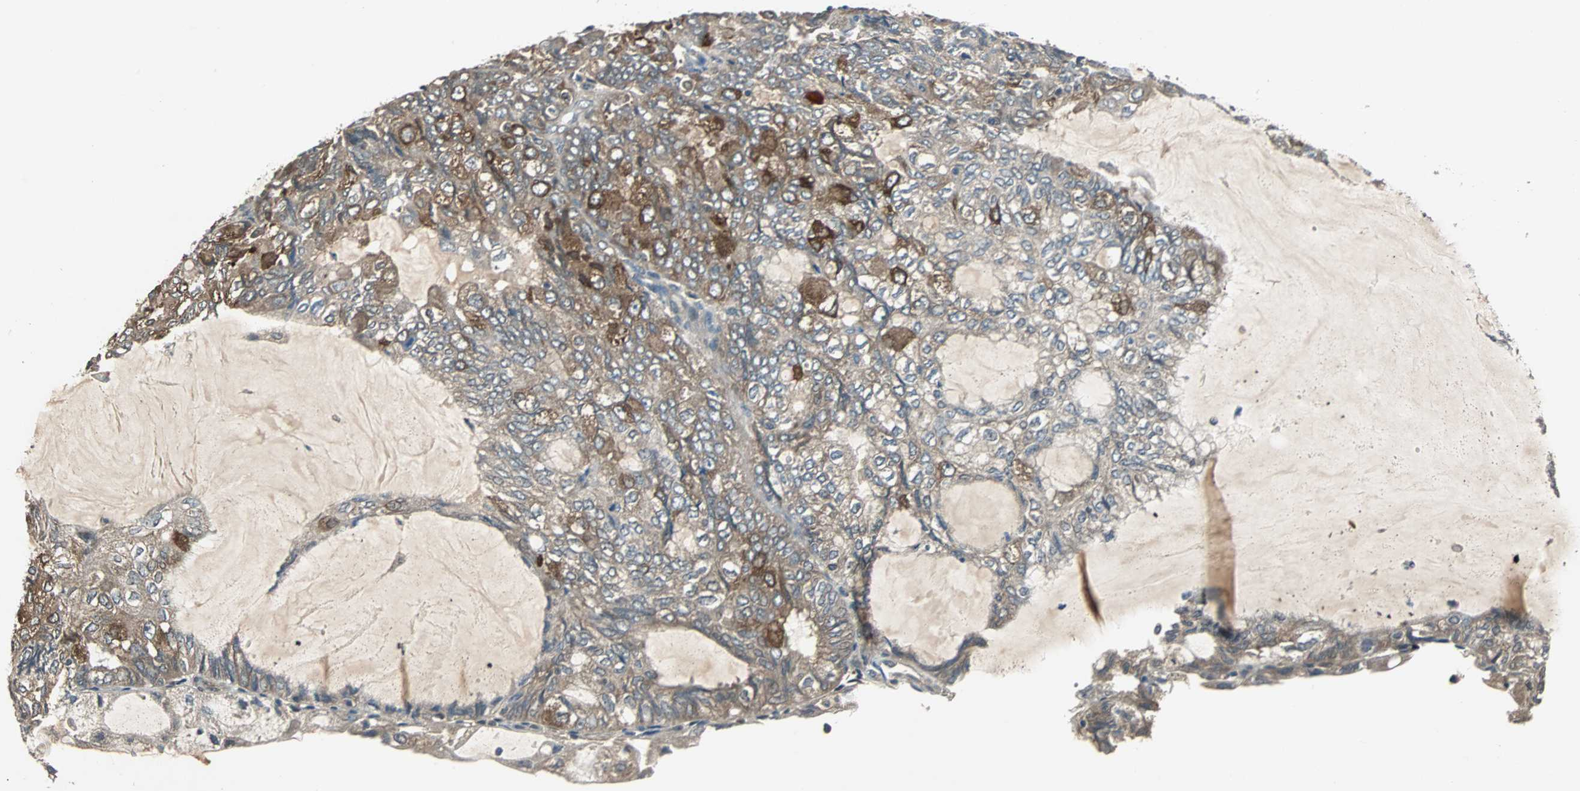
{"staining": {"intensity": "strong", "quantity": "<25%", "location": "cytoplasmic/membranous"}, "tissue": "endometrial cancer", "cell_type": "Tumor cells", "image_type": "cancer", "snomed": [{"axis": "morphology", "description": "Adenocarcinoma, NOS"}, {"axis": "topography", "description": "Endometrium"}], "caption": "Human adenocarcinoma (endometrial) stained with a brown dye shows strong cytoplasmic/membranous positive expression in approximately <25% of tumor cells.", "gene": "ABHD2", "patient": {"sex": "female", "age": 81}}